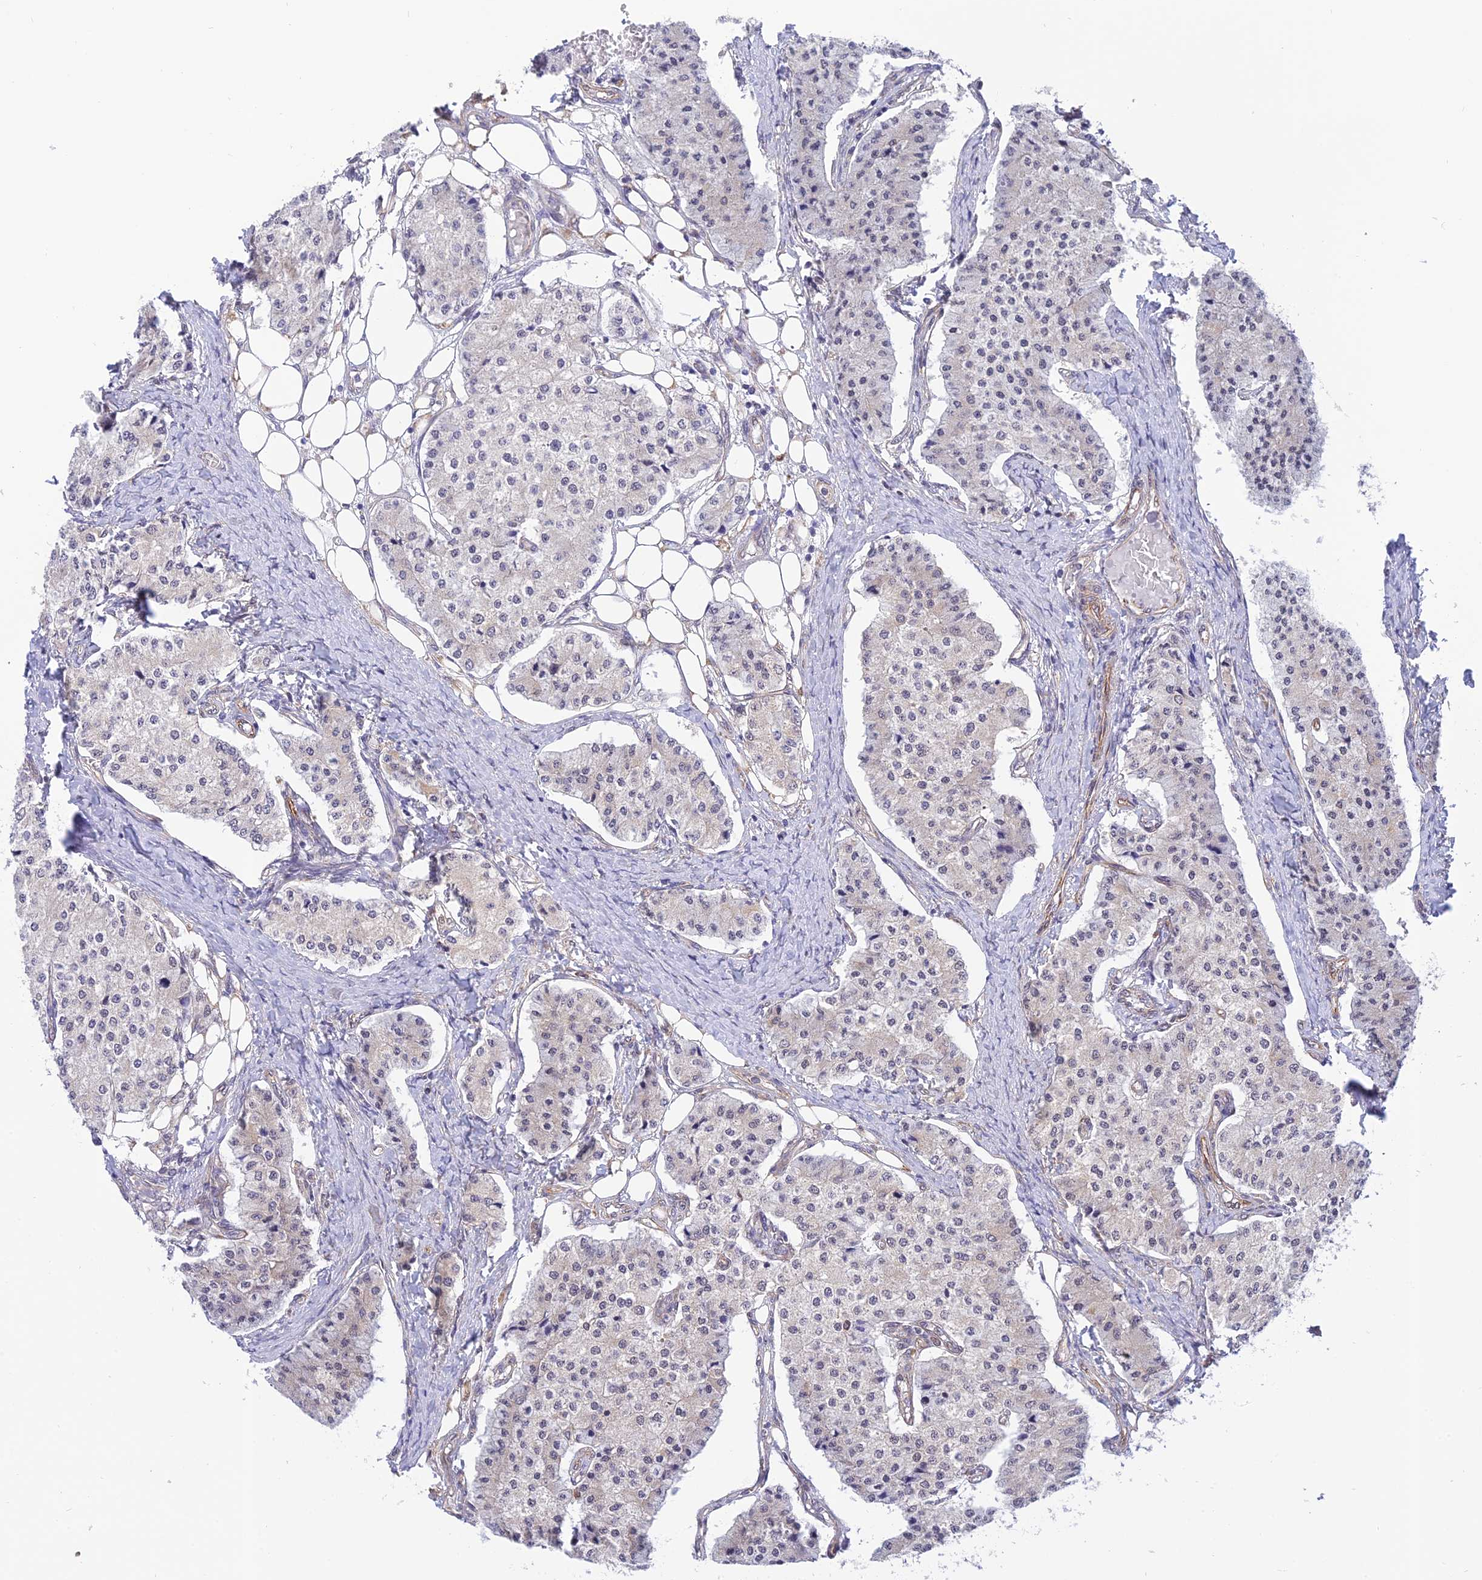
{"staining": {"intensity": "negative", "quantity": "none", "location": "none"}, "tissue": "carcinoid", "cell_type": "Tumor cells", "image_type": "cancer", "snomed": [{"axis": "morphology", "description": "Carcinoid, malignant, NOS"}, {"axis": "topography", "description": "Colon"}], "caption": "Micrograph shows no significant protein expression in tumor cells of malignant carcinoid.", "gene": "PAGR1", "patient": {"sex": "female", "age": 52}}